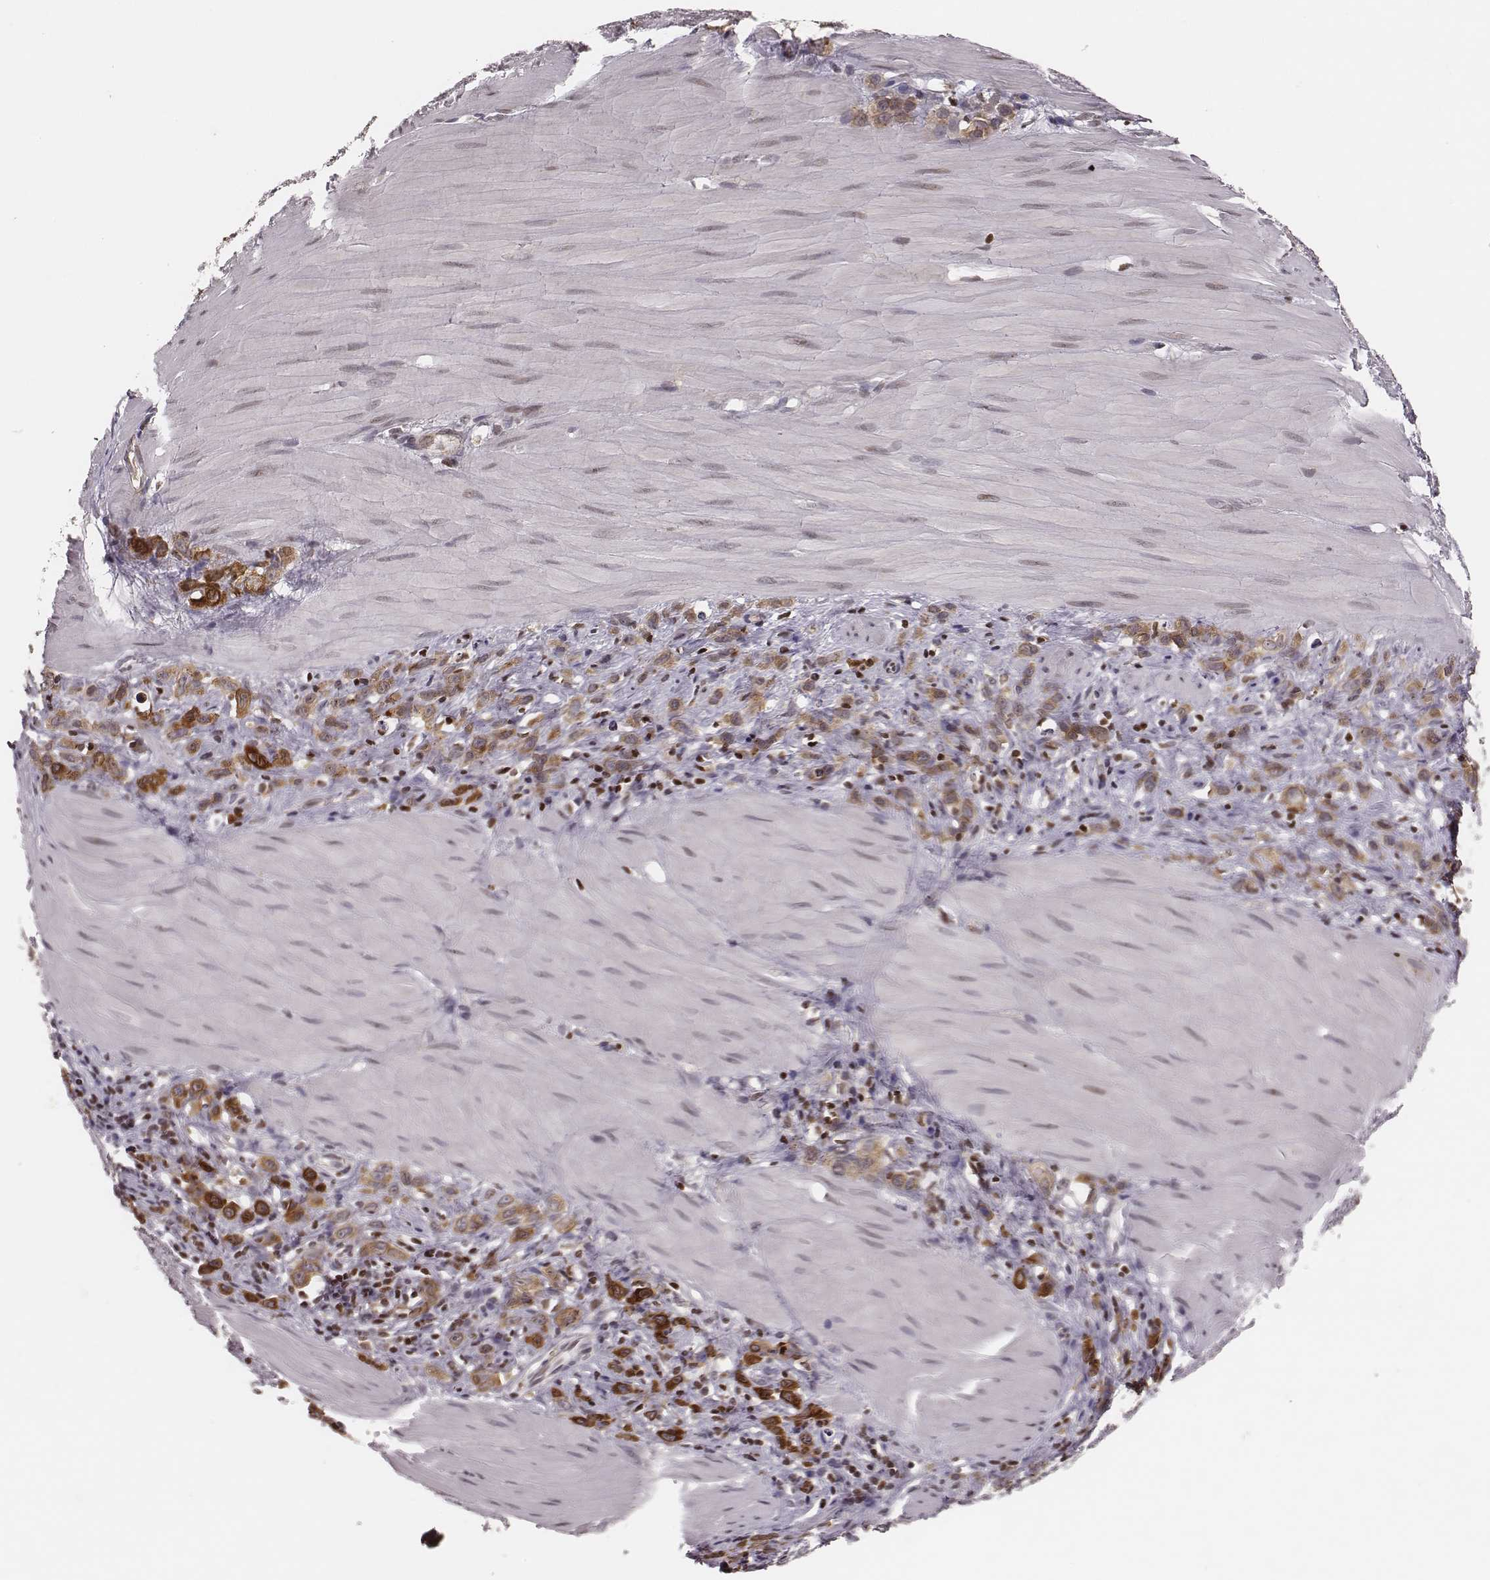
{"staining": {"intensity": "moderate", "quantity": ">75%", "location": "cytoplasmic/membranous"}, "tissue": "stomach cancer", "cell_type": "Tumor cells", "image_type": "cancer", "snomed": [{"axis": "morphology", "description": "Adenocarcinoma, NOS"}, {"axis": "topography", "description": "Stomach"}], "caption": "Moderate cytoplasmic/membranous protein positivity is appreciated in about >75% of tumor cells in stomach cancer (adenocarcinoma).", "gene": "WDR59", "patient": {"sex": "male", "age": 47}}